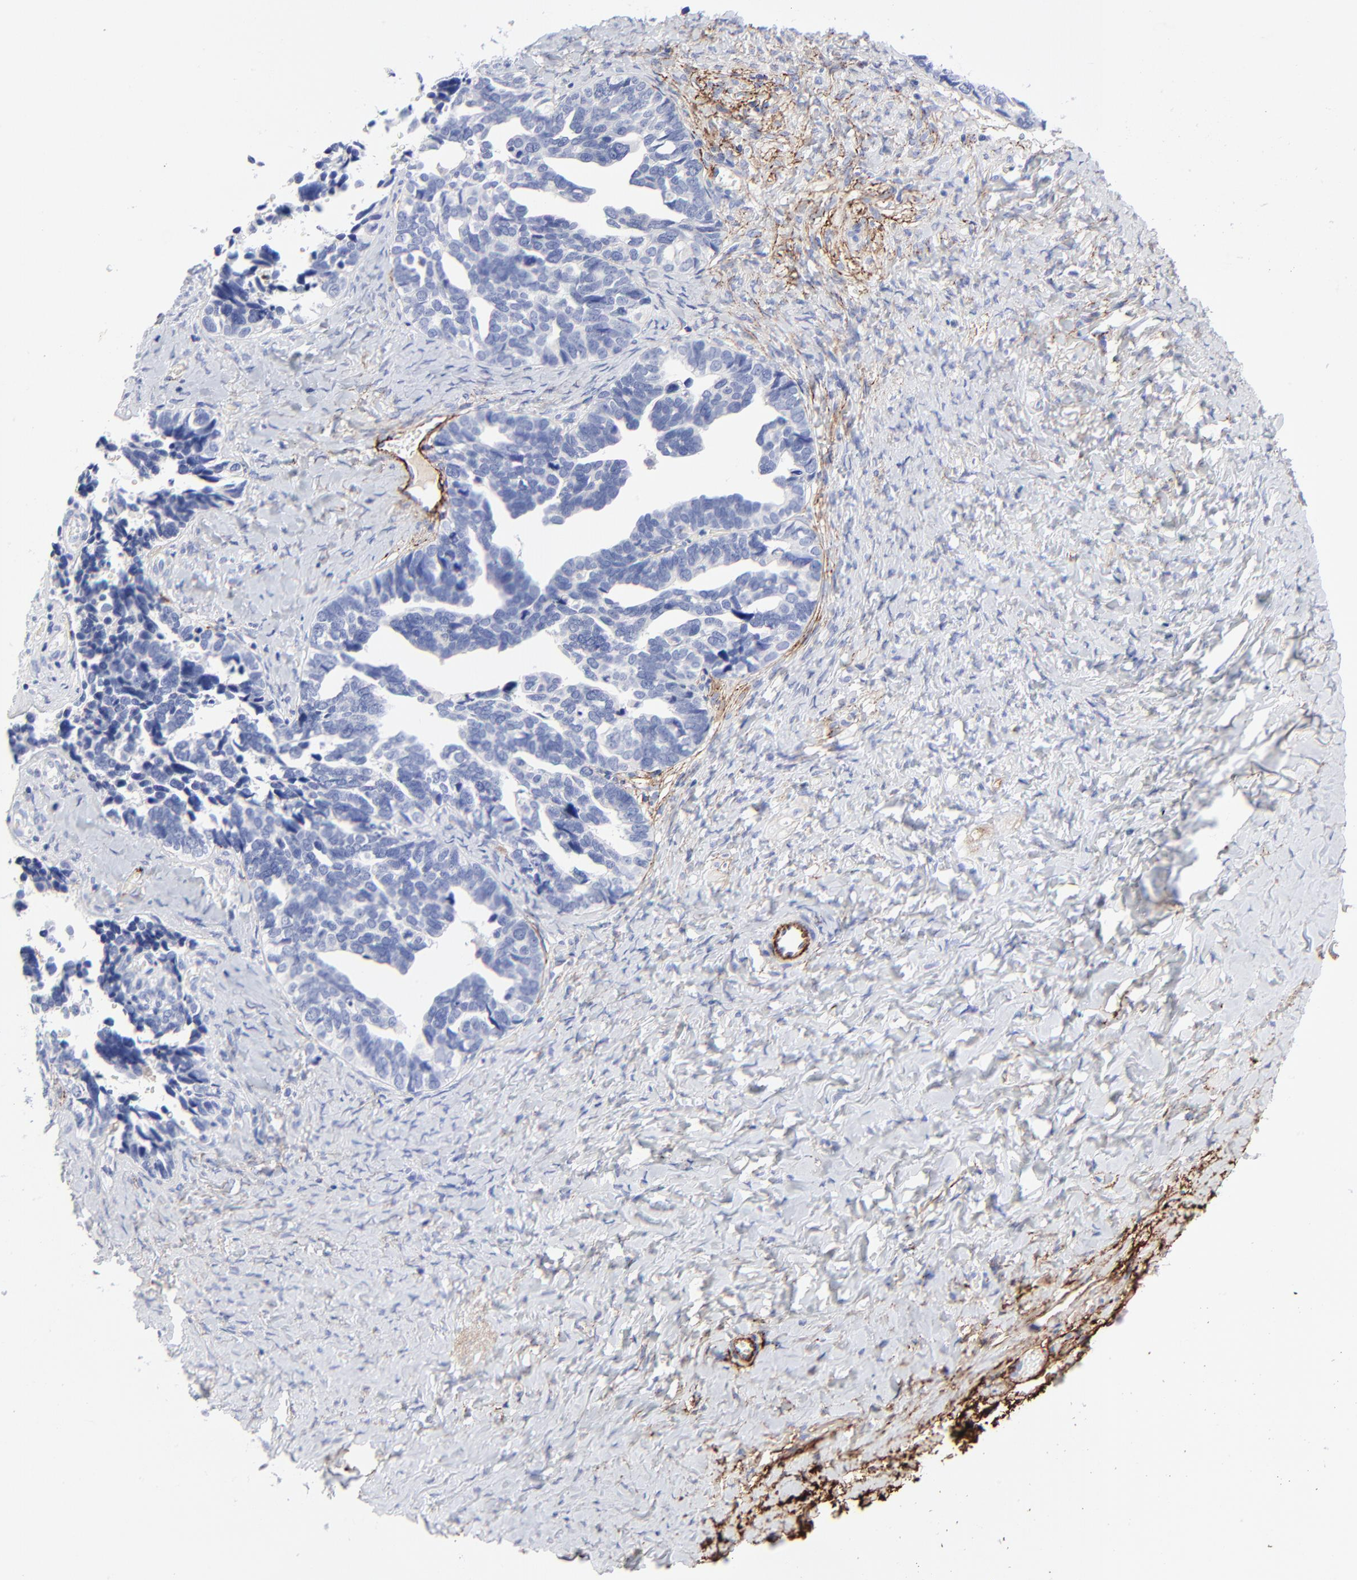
{"staining": {"intensity": "negative", "quantity": "none", "location": "none"}, "tissue": "ovarian cancer", "cell_type": "Tumor cells", "image_type": "cancer", "snomed": [{"axis": "morphology", "description": "Cystadenocarcinoma, serous, NOS"}, {"axis": "topography", "description": "Ovary"}], "caption": "Image shows no significant protein expression in tumor cells of ovarian serous cystadenocarcinoma.", "gene": "FBLN2", "patient": {"sex": "female", "age": 77}}